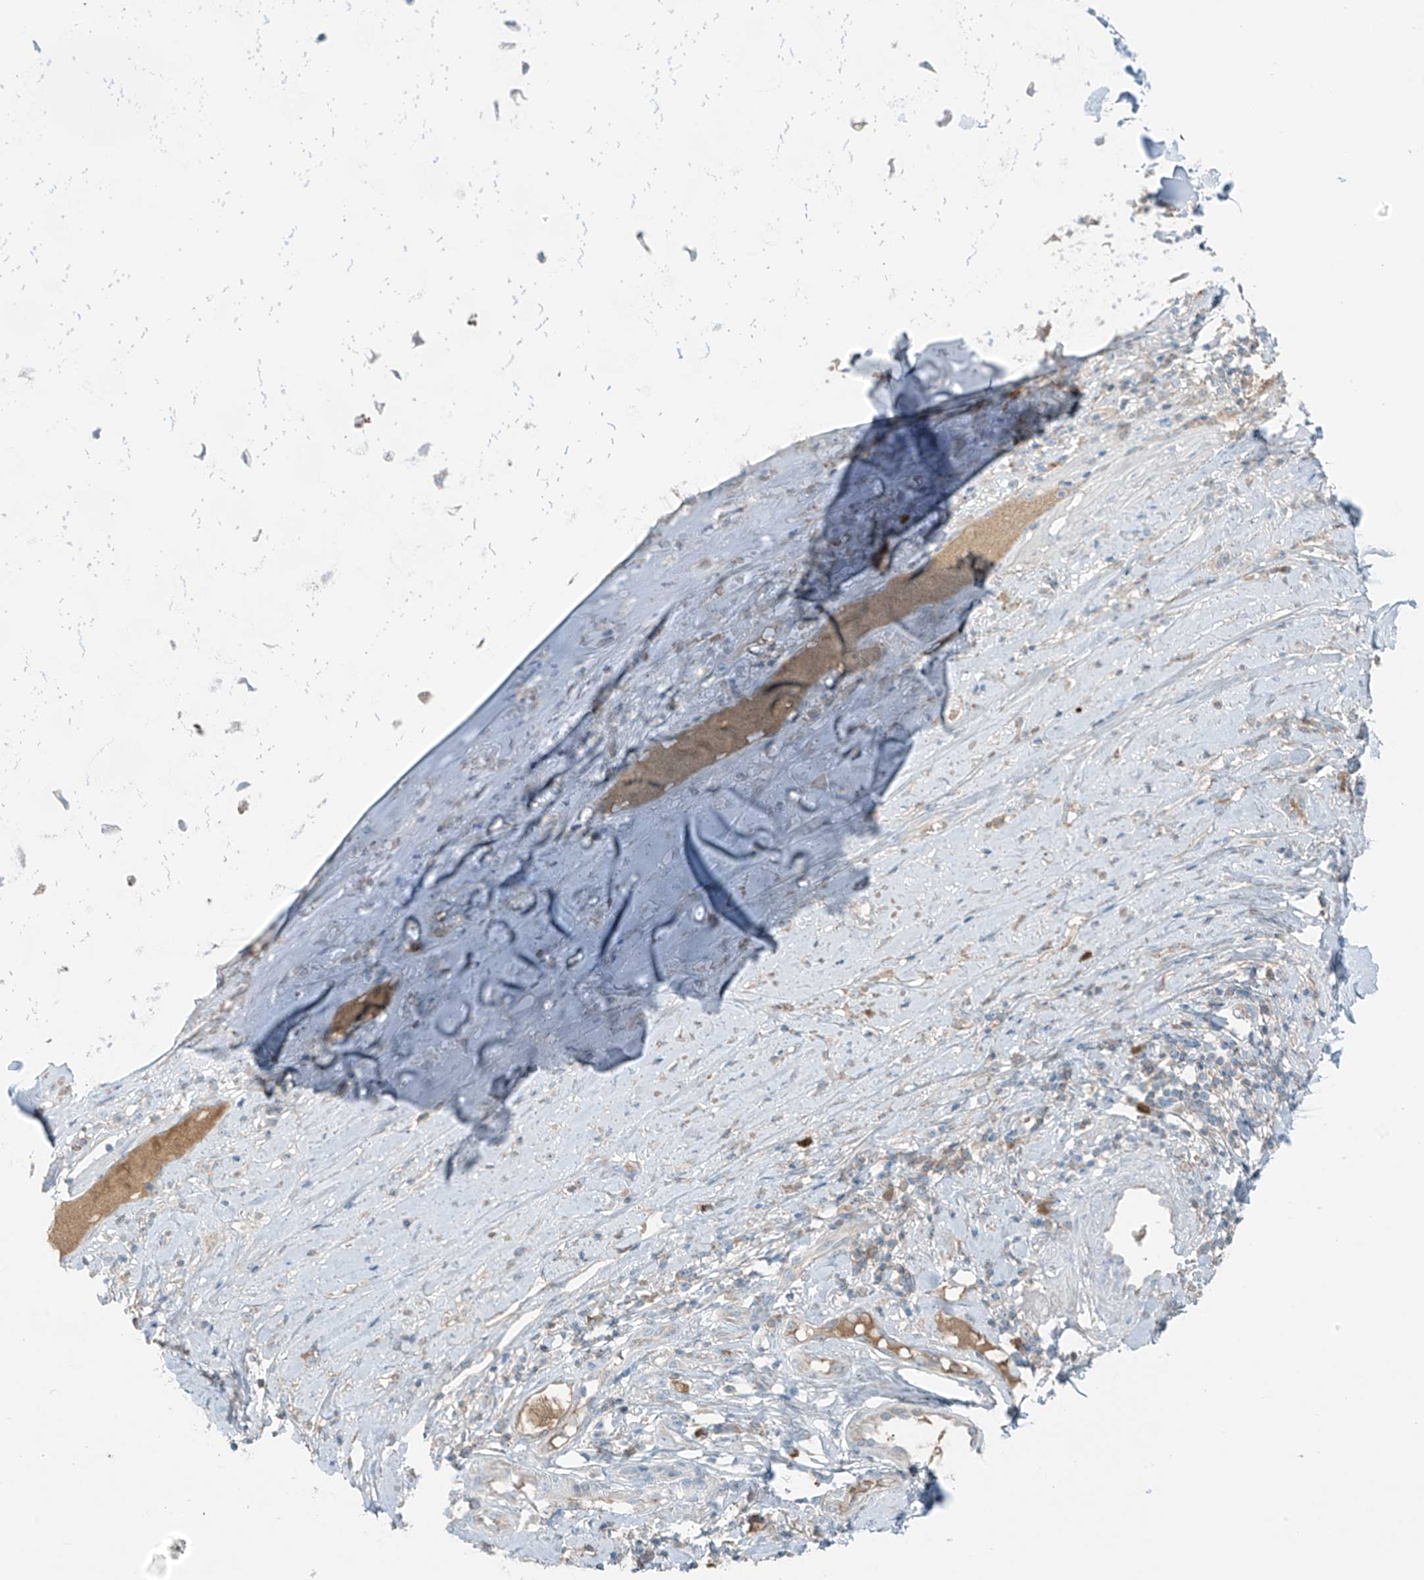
{"staining": {"intensity": "negative", "quantity": "none", "location": "none"}, "tissue": "soft tissue", "cell_type": "Chondrocytes", "image_type": "normal", "snomed": [{"axis": "morphology", "description": "Normal tissue, NOS"}, {"axis": "morphology", "description": "Basal cell carcinoma"}, {"axis": "topography", "description": "Cartilage tissue"}, {"axis": "topography", "description": "Nasopharynx"}, {"axis": "topography", "description": "Oral tissue"}], "caption": "High power microscopy histopathology image of an immunohistochemistry photomicrograph of benign soft tissue, revealing no significant expression in chondrocytes.", "gene": "FAM131C", "patient": {"sex": "female", "age": 77}}